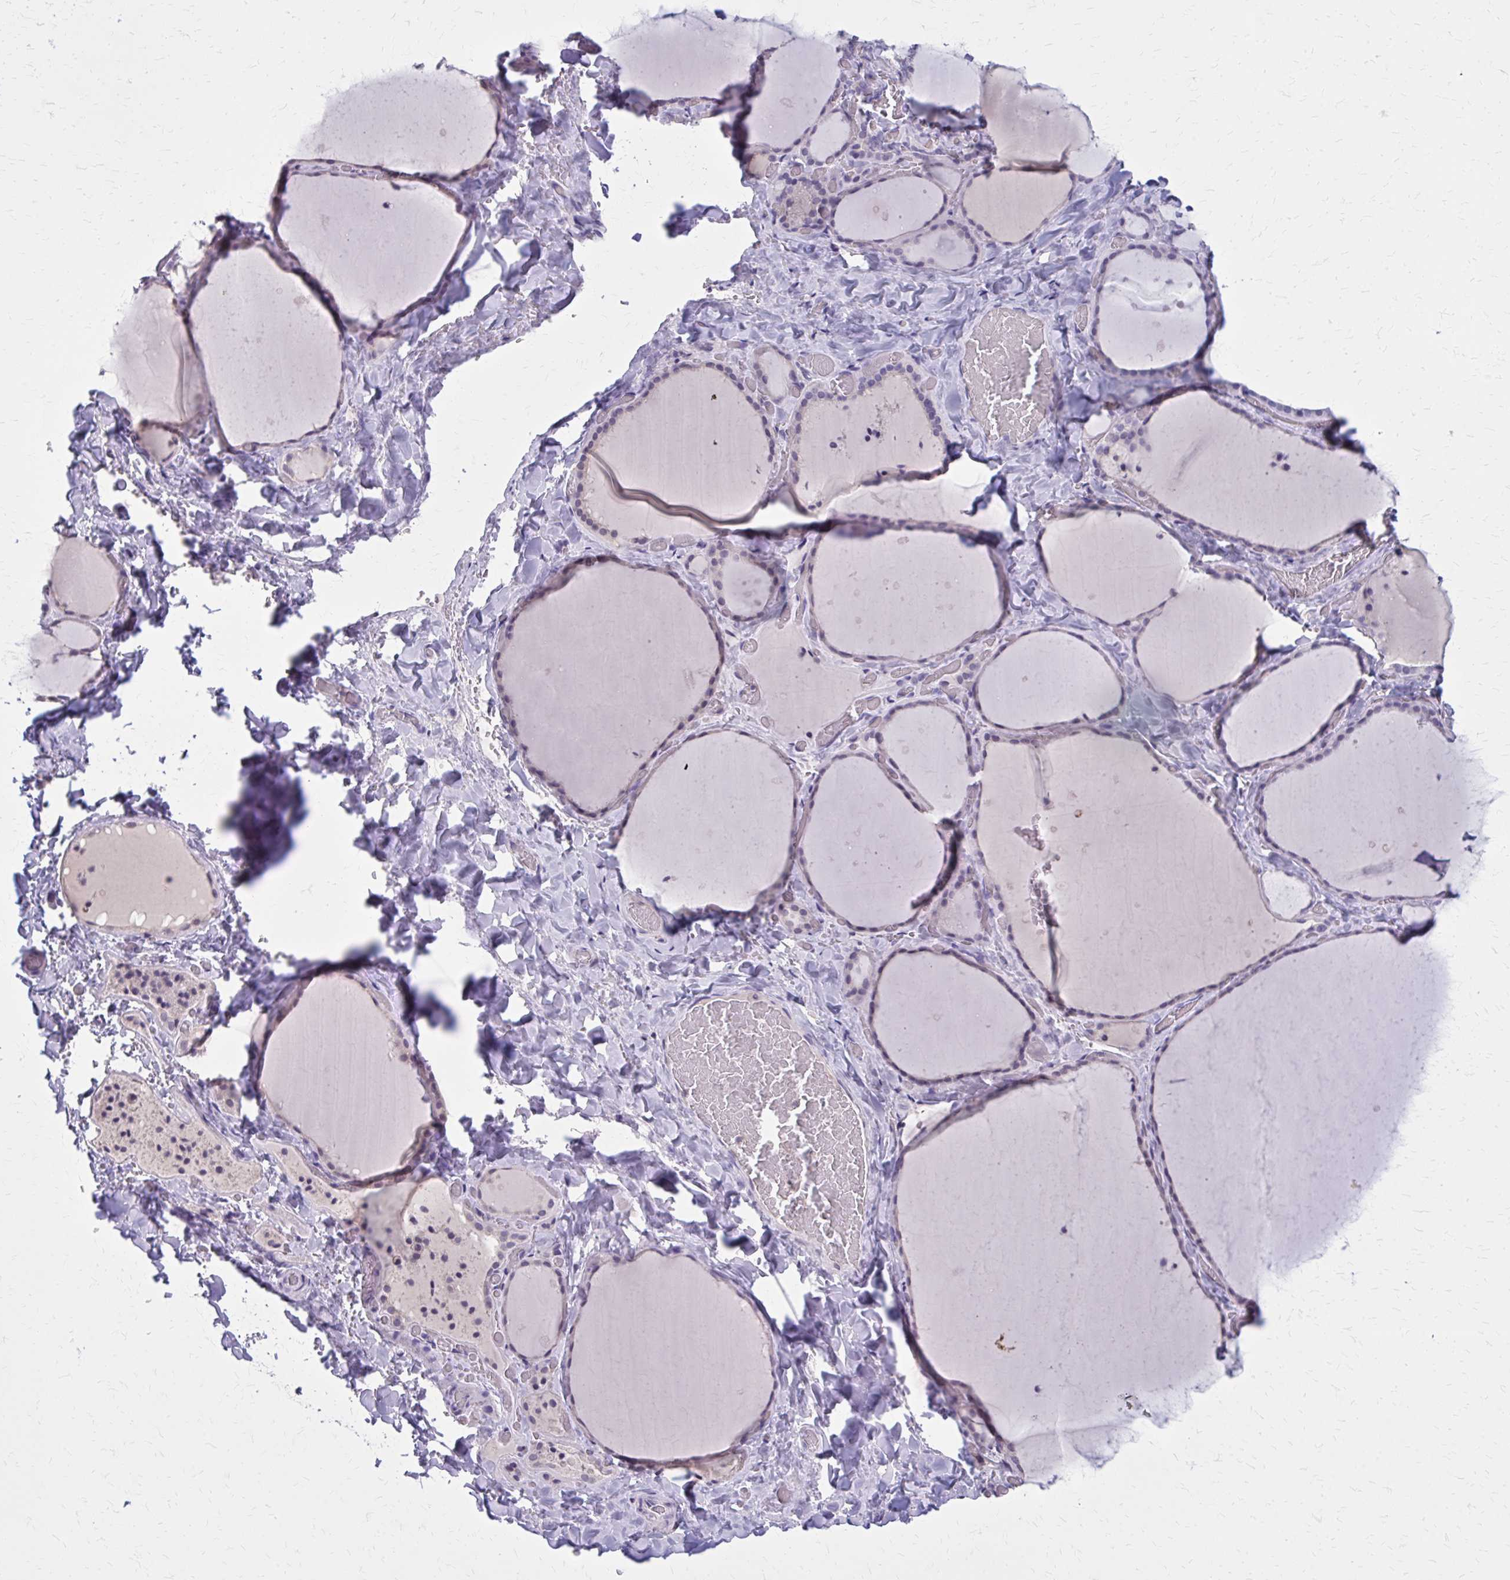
{"staining": {"intensity": "negative", "quantity": "none", "location": "none"}, "tissue": "thyroid gland", "cell_type": "Glandular cells", "image_type": "normal", "snomed": [{"axis": "morphology", "description": "Normal tissue, NOS"}, {"axis": "topography", "description": "Thyroid gland"}], "caption": "There is no significant staining in glandular cells of thyroid gland. (Stains: DAB immunohistochemistry with hematoxylin counter stain, Microscopy: brightfield microscopy at high magnification).", "gene": "OR4A47", "patient": {"sex": "female", "age": 36}}